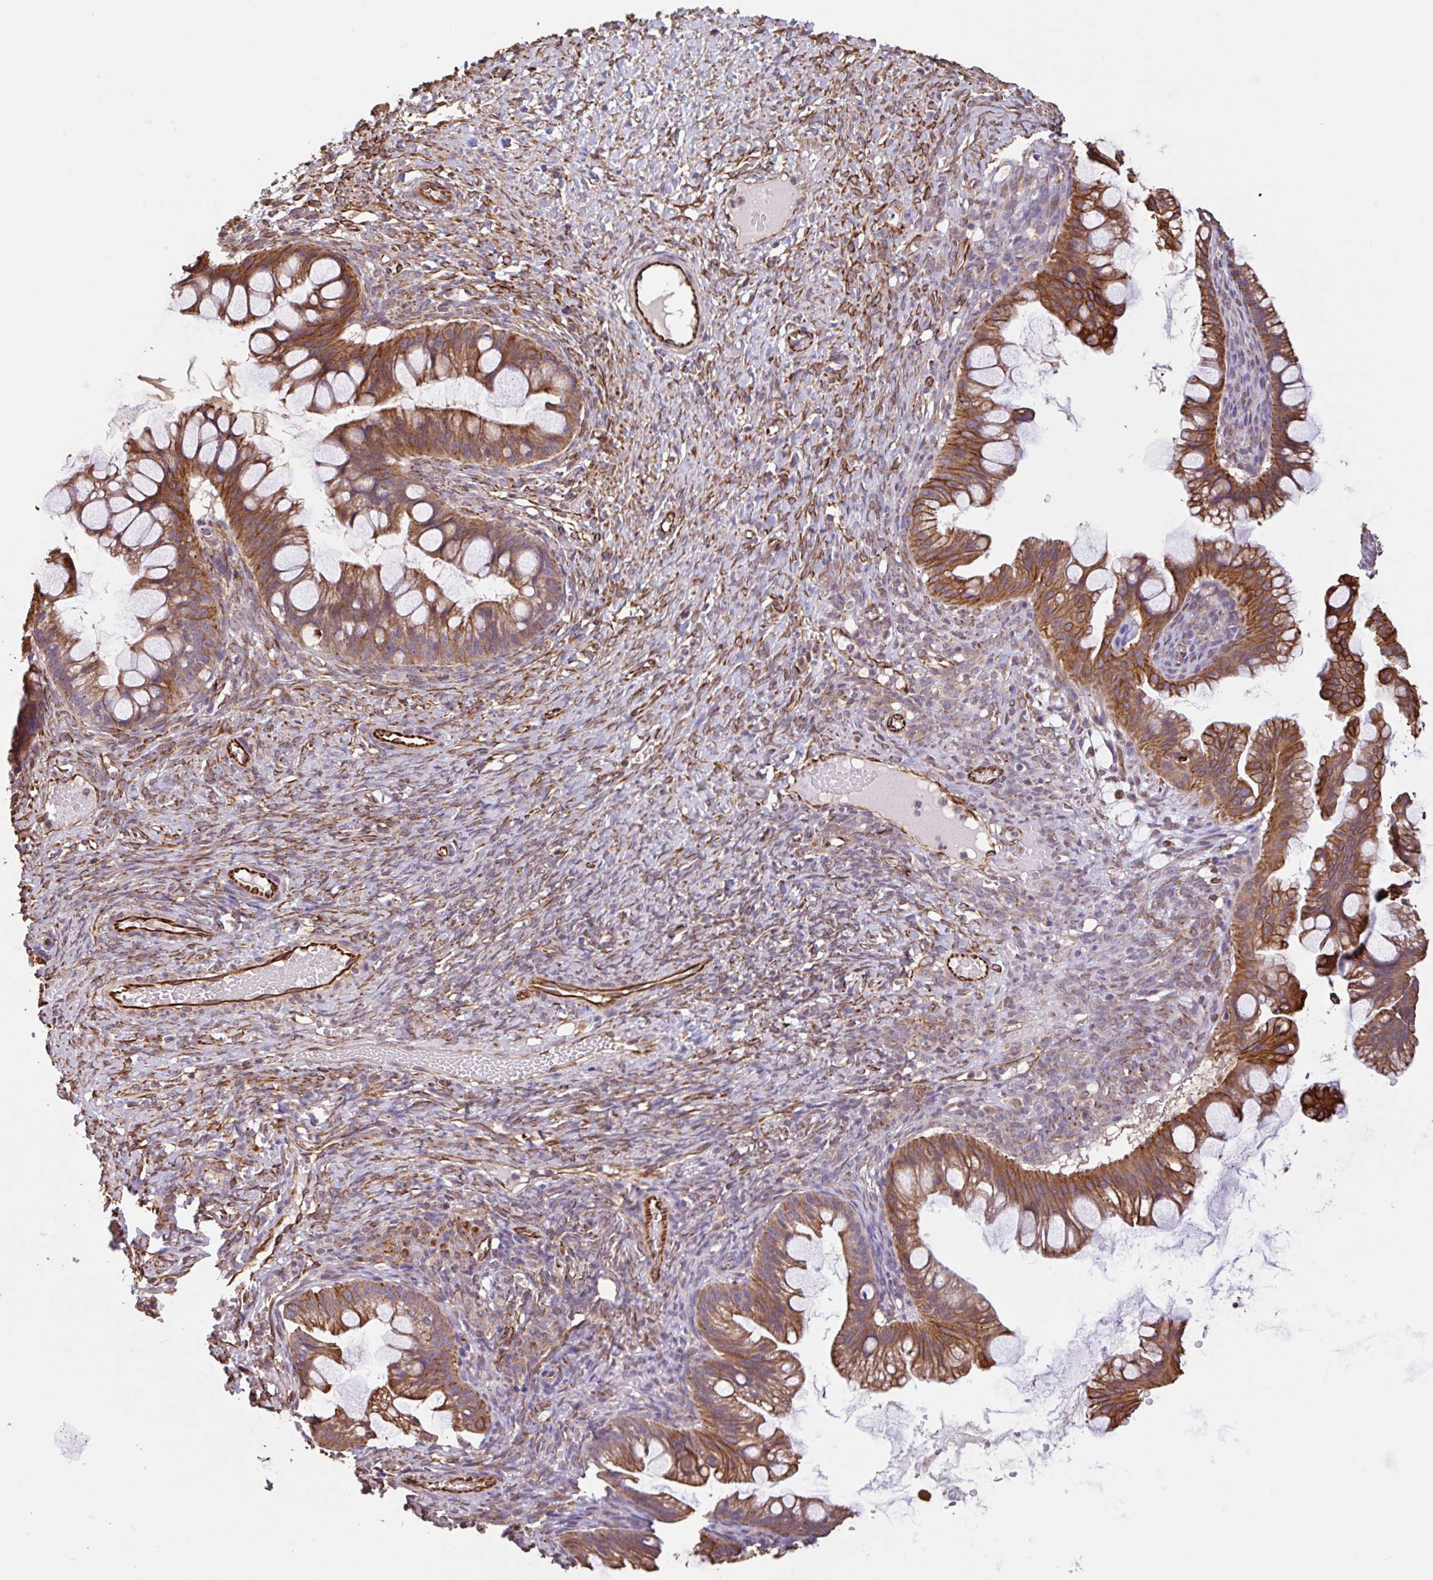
{"staining": {"intensity": "strong", "quantity": ">75%", "location": "cytoplasmic/membranous"}, "tissue": "ovarian cancer", "cell_type": "Tumor cells", "image_type": "cancer", "snomed": [{"axis": "morphology", "description": "Cystadenocarcinoma, mucinous, NOS"}, {"axis": "topography", "description": "Ovary"}], "caption": "Approximately >75% of tumor cells in ovarian cancer (mucinous cystadenocarcinoma) reveal strong cytoplasmic/membranous protein expression as visualized by brown immunohistochemical staining.", "gene": "ZNF790", "patient": {"sex": "female", "age": 73}}